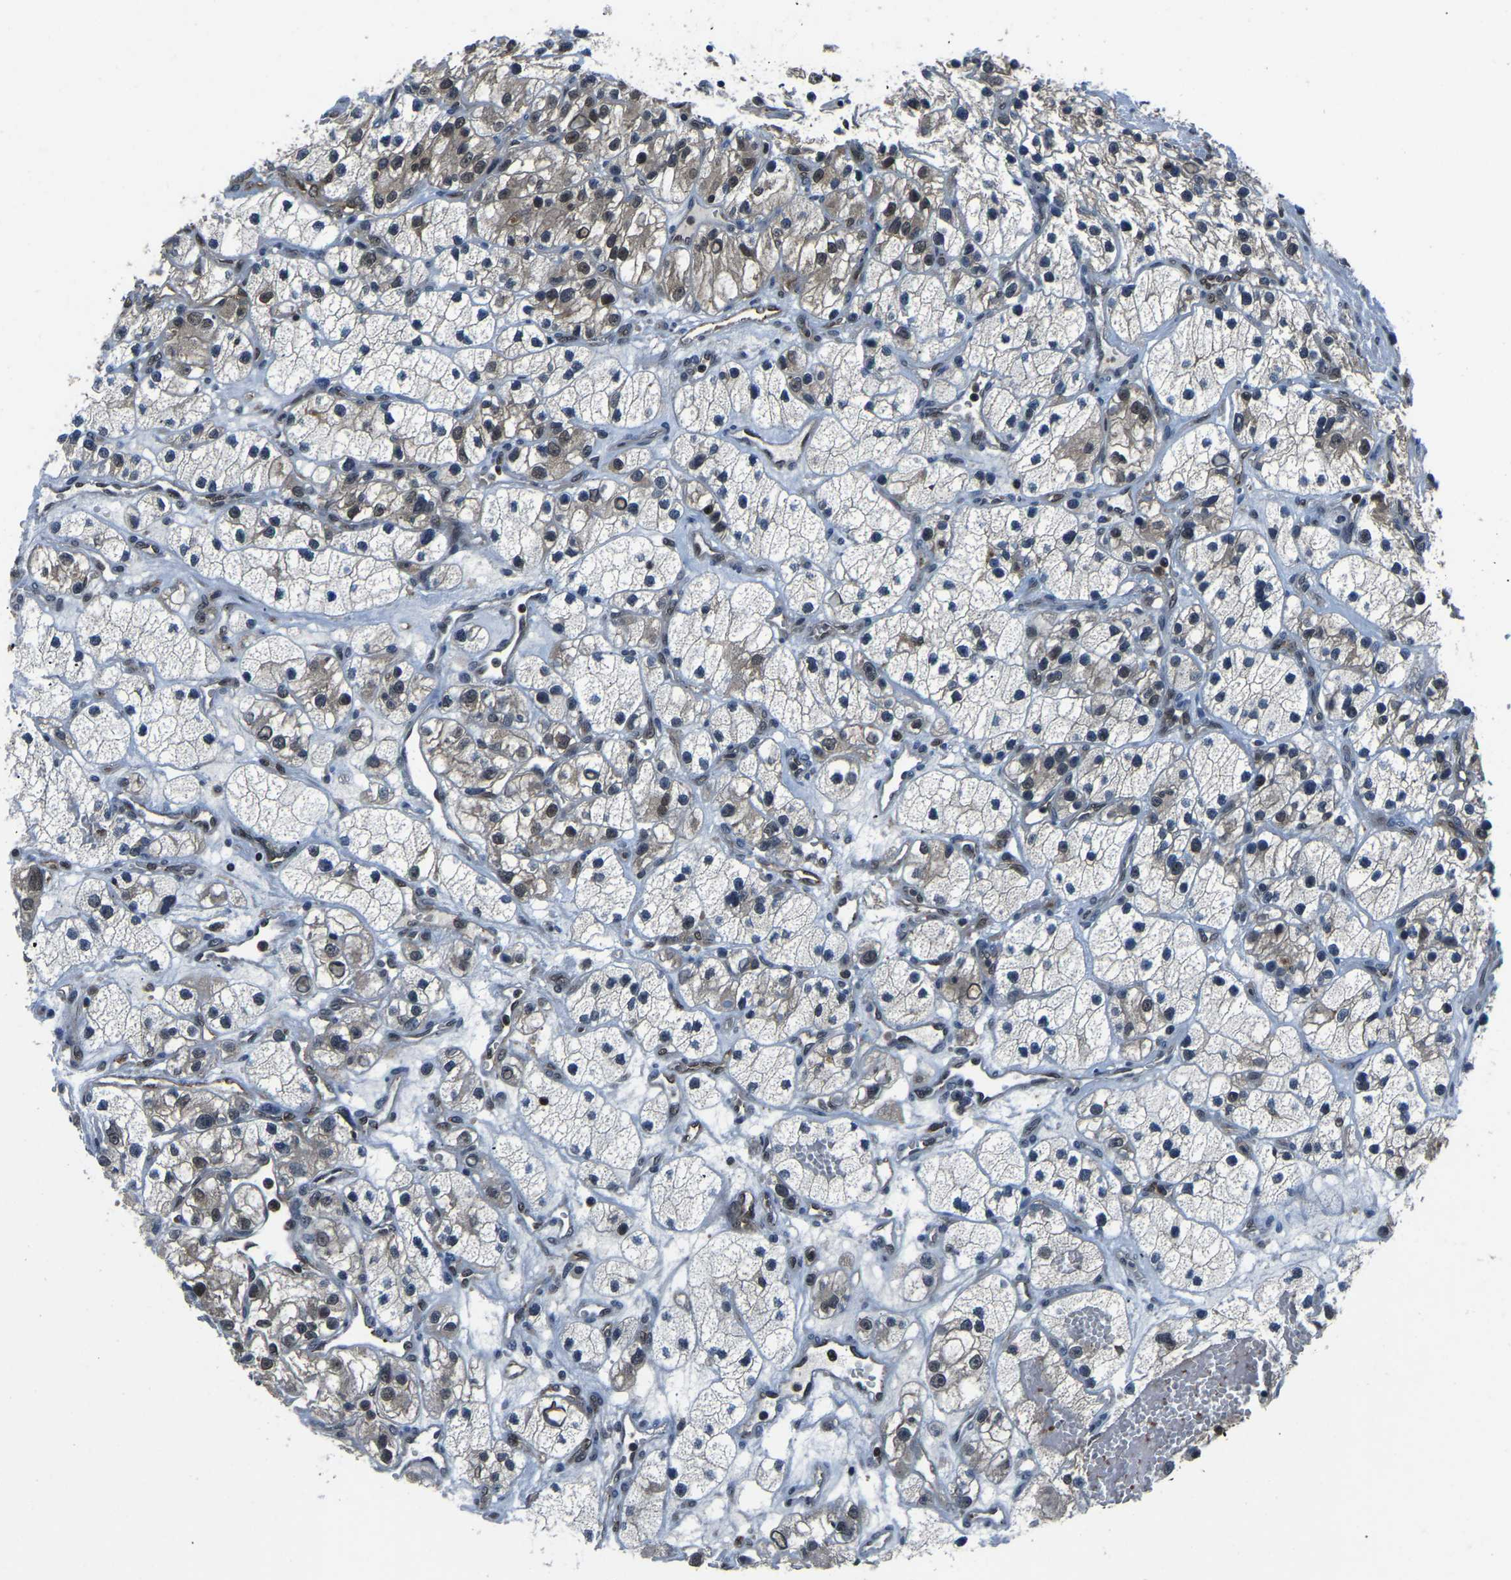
{"staining": {"intensity": "moderate", "quantity": "25%-75%", "location": "cytoplasmic/membranous,nuclear"}, "tissue": "renal cancer", "cell_type": "Tumor cells", "image_type": "cancer", "snomed": [{"axis": "morphology", "description": "Adenocarcinoma, NOS"}, {"axis": "topography", "description": "Kidney"}], "caption": "This histopathology image displays immunohistochemistry (IHC) staining of renal adenocarcinoma, with medium moderate cytoplasmic/membranous and nuclear expression in about 25%-75% of tumor cells.", "gene": "DFFA", "patient": {"sex": "female", "age": 57}}